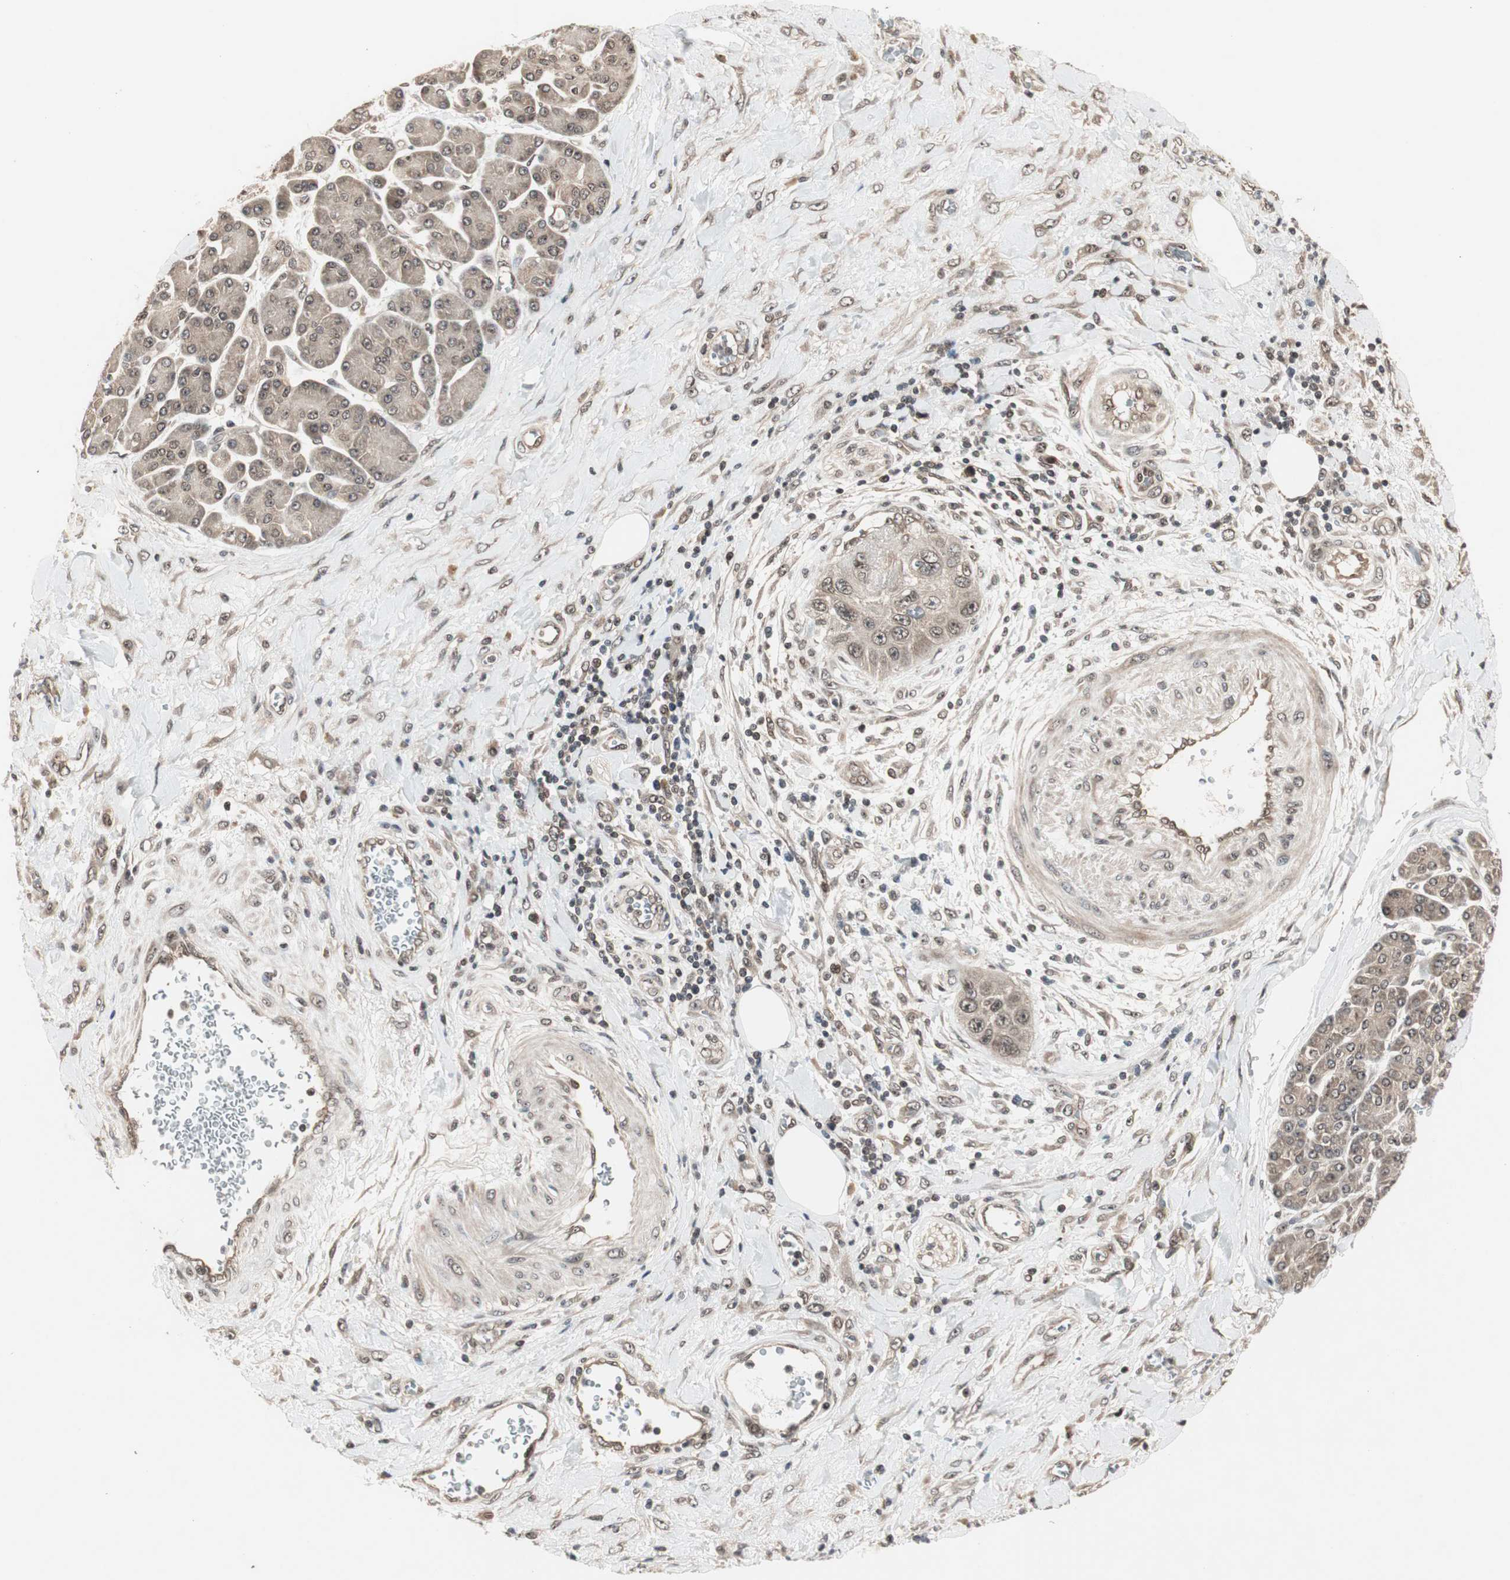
{"staining": {"intensity": "weak", "quantity": "25%-75%", "location": "cytoplasmic/membranous,nuclear"}, "tissue": "pancreatic cancer", "cell_type": "Tumor cells", "image_type": "cancer", "snomed": [{"axis": "morphology", "description": "Adenocarcinoma, NOS"}, {"axis": "topography", "description": "Pancreas"}], "caption": "A high-resolution photomicrograph shows immunohistochemistry (IHC) staining of pancreatic adenocarcinoma, which displays weak cytoplasmic/membranous and nuclear positivity in about 25%-75% of tumor cells.", "gene": "CSNK2B", "patient": {"sex": "female", "age": 70}}